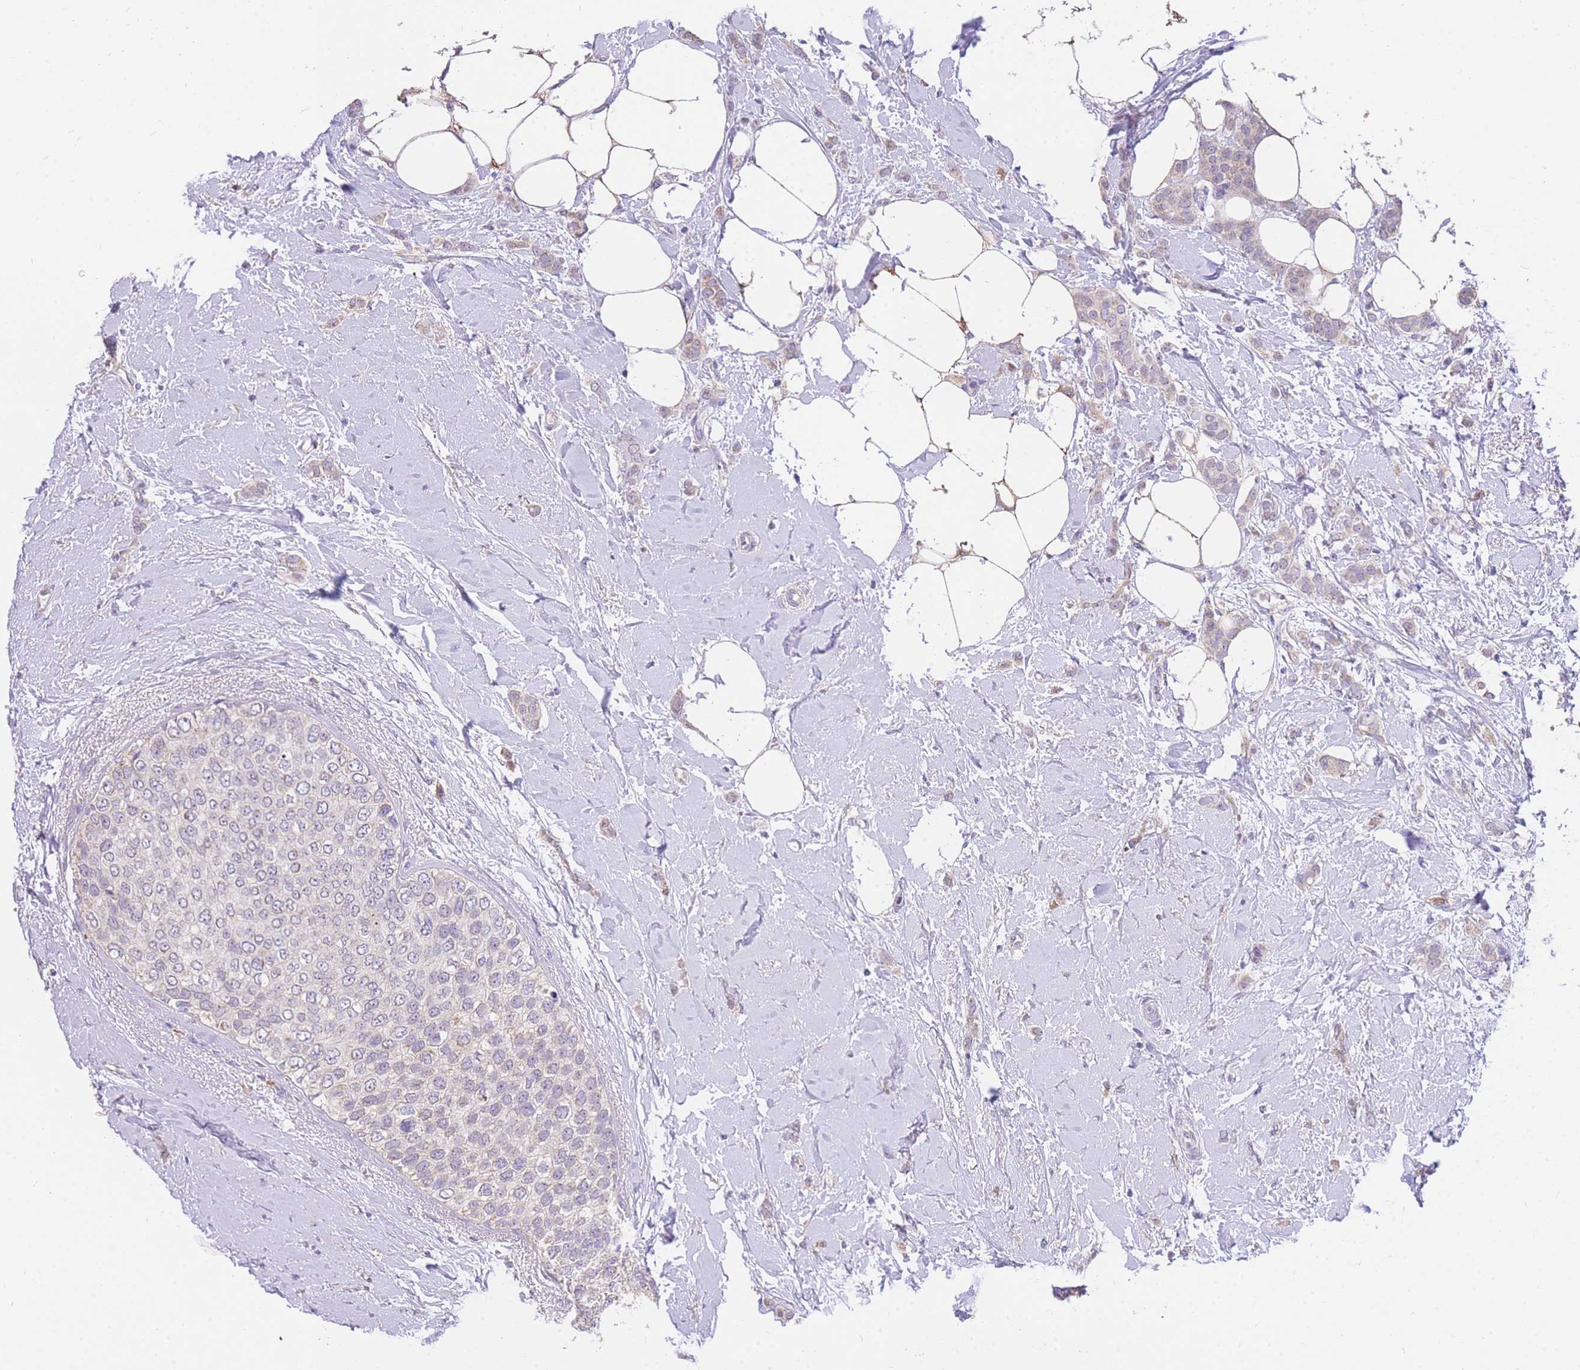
{"staining": {"intensity": "negative", "quantity": "none", "location": "none"}, "tissue": "breast cancer", "cell_type": "Tumor cells", "image_type": "cancer", "snomed": [{"axis": "morphology", "description": "Duct carcinoma"}, {"axis": "topography", "description": "Breast"}], "caption": "Immunohistochemistry micrograph of human invasive ductal carcinoma (breast) stained for a protein (brown), which exhibits no staining in tumor cells.", "gene": "C2orf88", "patient": {"sex": "female", "age": 72}}